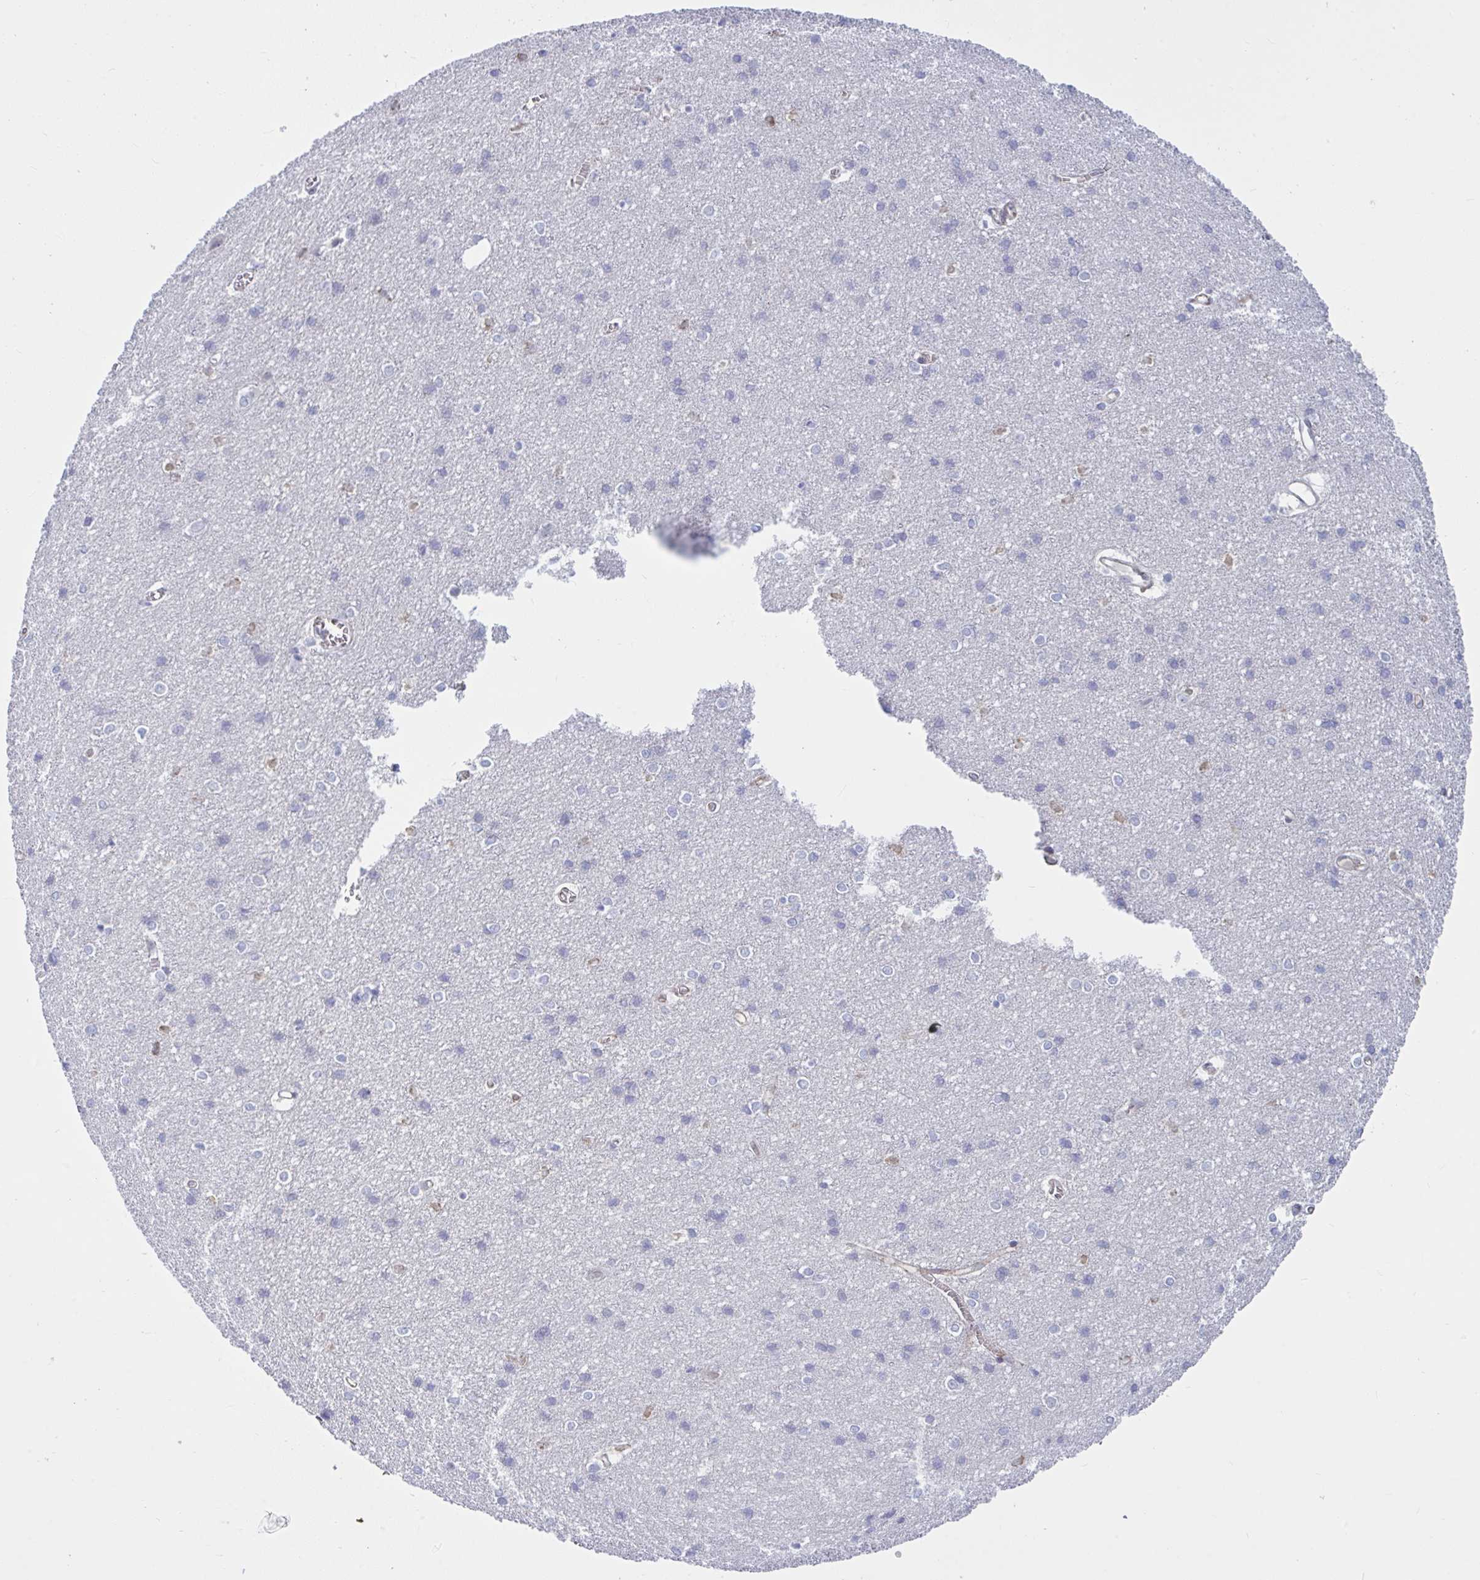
{"staining": {"intensity": "weak", "quantity": "25%-75%", "location": "cytoplasmic/membranous"}, "tissue": "cerebral cortex", "cell_type": "Endothelial cells", "image_type": "normal", "snomed": [{"axis": "morphology", "description": "Normal tissue, NOS"}, {"axis": "topography", "description": "Cerebral cortex"}], "caption": "This histopathology image exhibits immunohistochemistry (IHC) staining of normal human cerebral cortex, with low weak cytoplasmic/membranous expression in about 25%-75% of endothelial cells.", "gene": "TANK", "patient": {"sex": "male", "age": 37}}